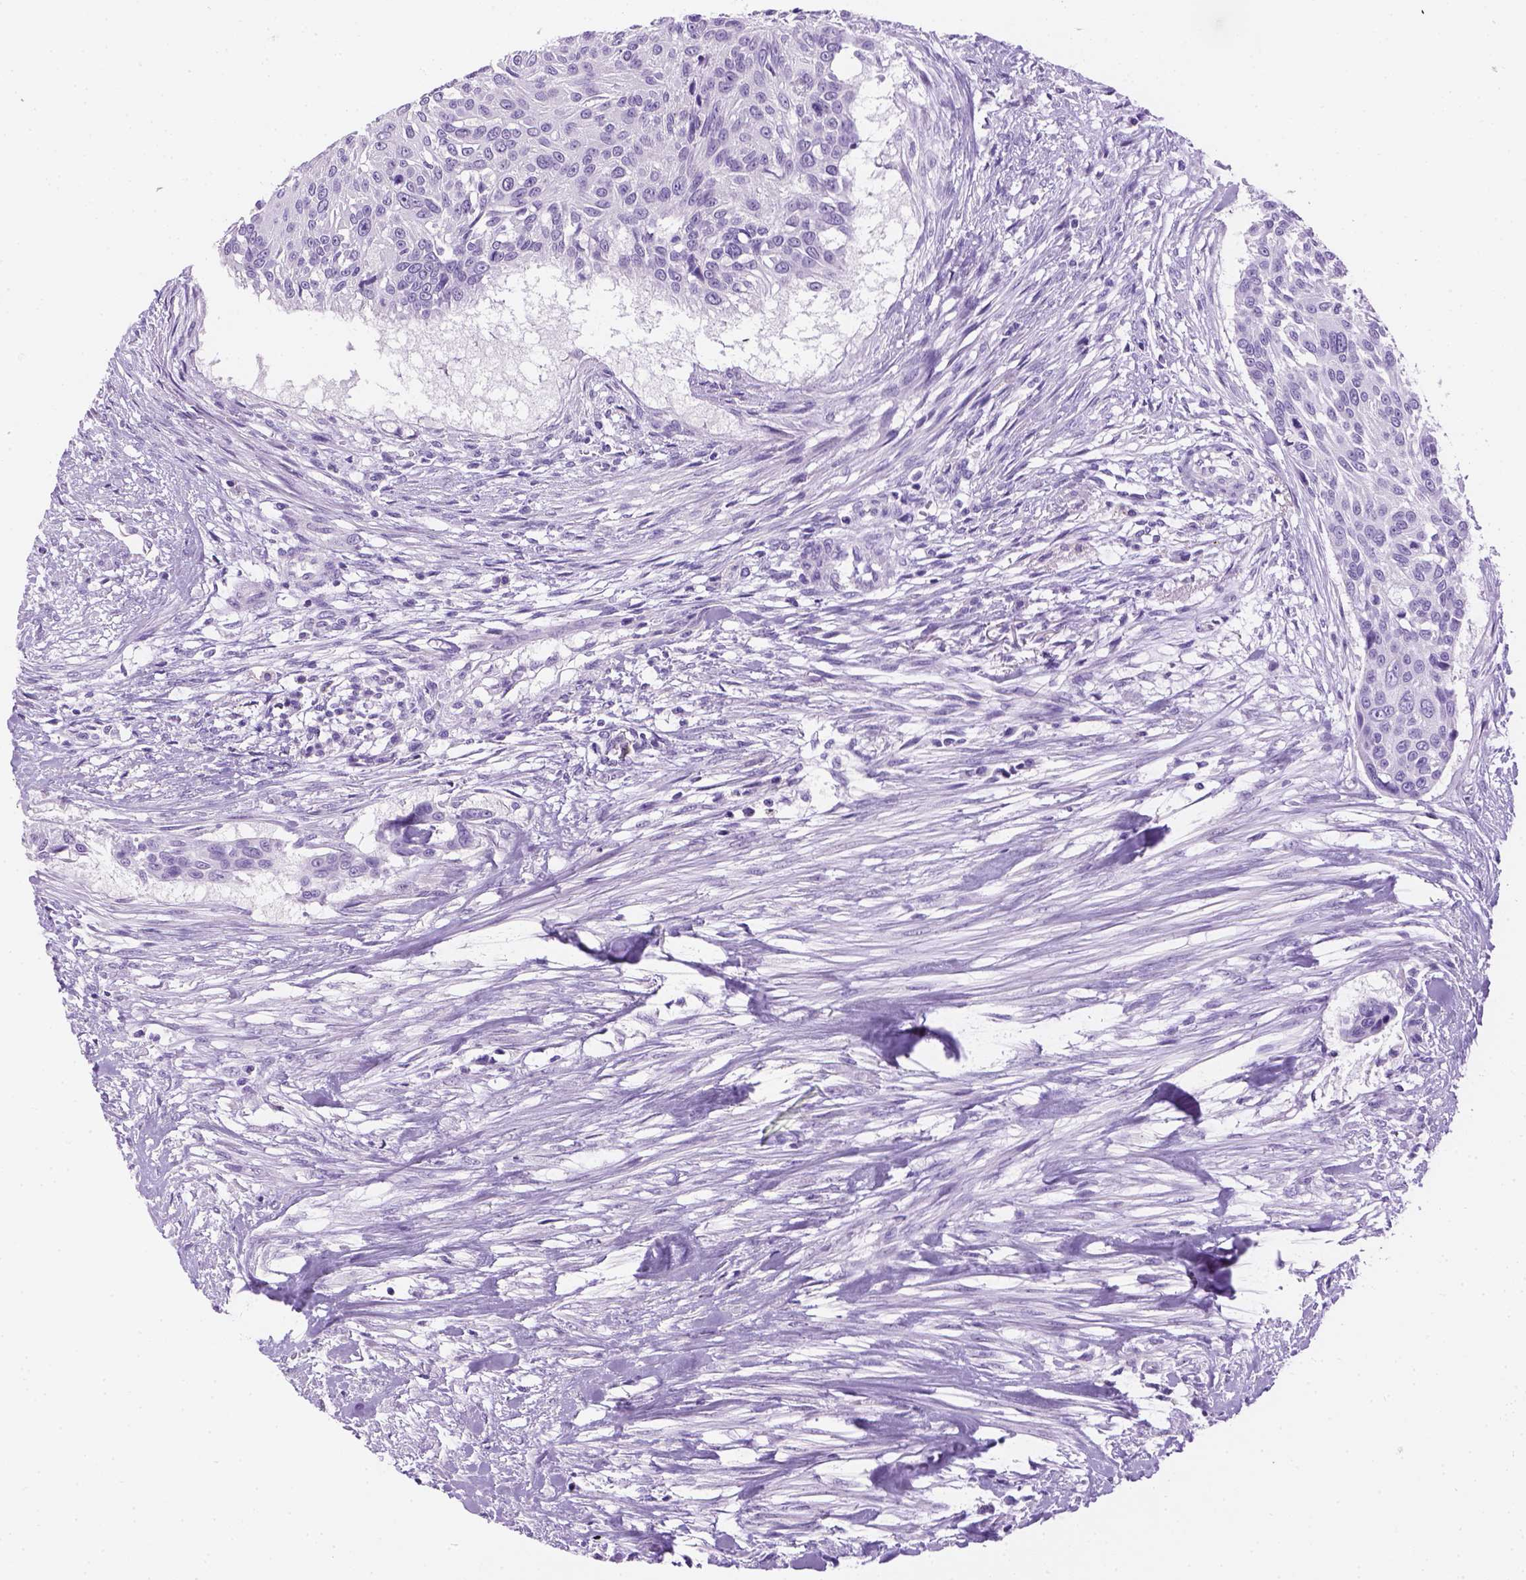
{"staining": {"intensity": "negative", "quantity": "none", "location": "none"}, "tissue": "urothelial cancer", "cell_type": "Tumor cells", "image_type": "cancer", "snomed": [{"axis": "morphology", "description": "Urothelial carcinoma, NOS"}, {"axis": "topography", "description": "Urinary bladder"}], "caption": "Tumor cells are negative for protein expression in human transitional cell carcinoma. The staining is performed using DAB brown chromogen with nuclei counter-stained in using hematoxylin.", "gene": "TMEM38A", "patient": {"sex": "male", "age": 55}}